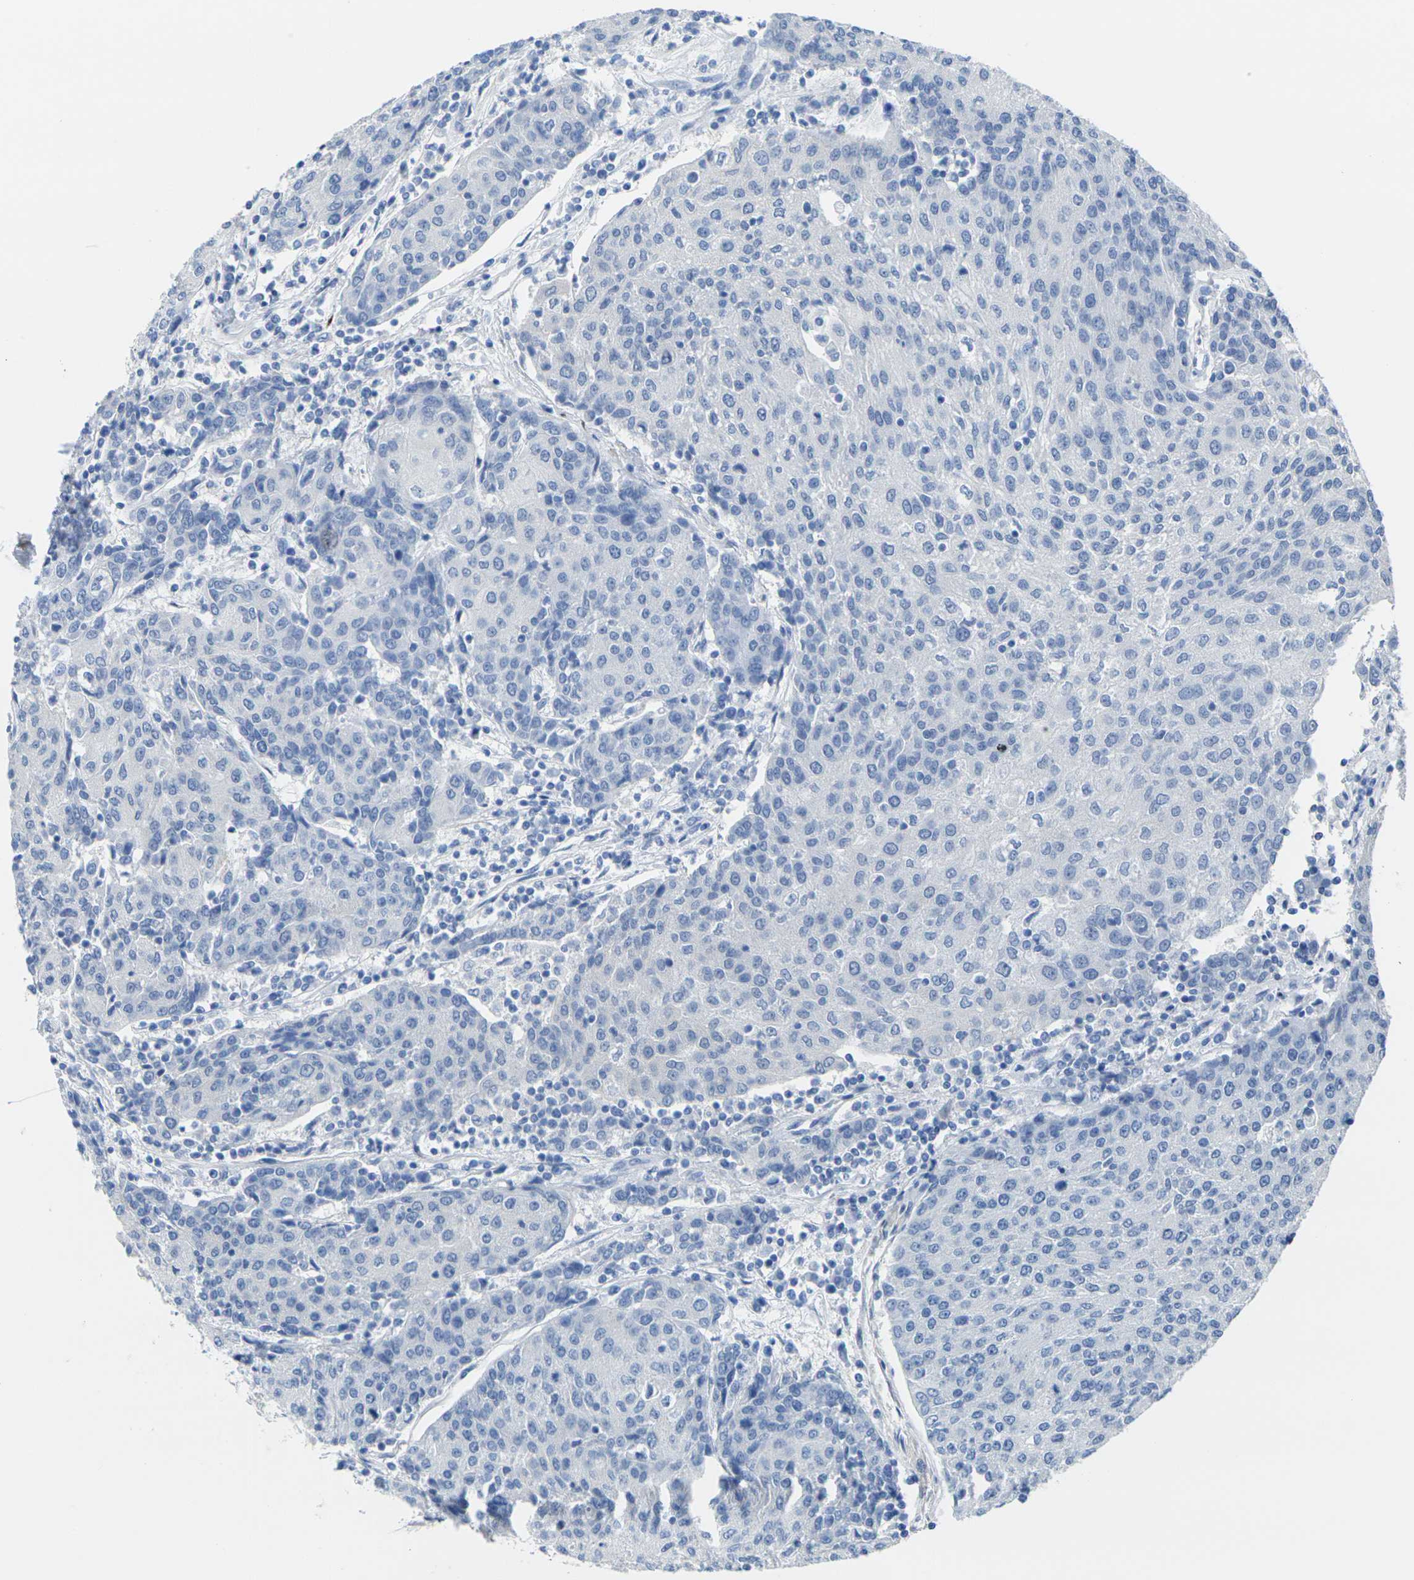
{"staining": {"intensity": "negative", "quantity": "none", "location": "none"}, "tissue": "urothelial cancer", "cell_type": "Tumor cells", "image_type": "cancer", "snomed": [{"axis": "morphology", "description": "Urothelial carcinoma, High grade"}, {"axis": "topography", "description": "Urinary bladder"}], "caption": "Tumor cells show no significant protein staining in high-grade urothelial carcinoma.", "gene": "CNN1", "patient": {"sex": "female", "age": 85}}